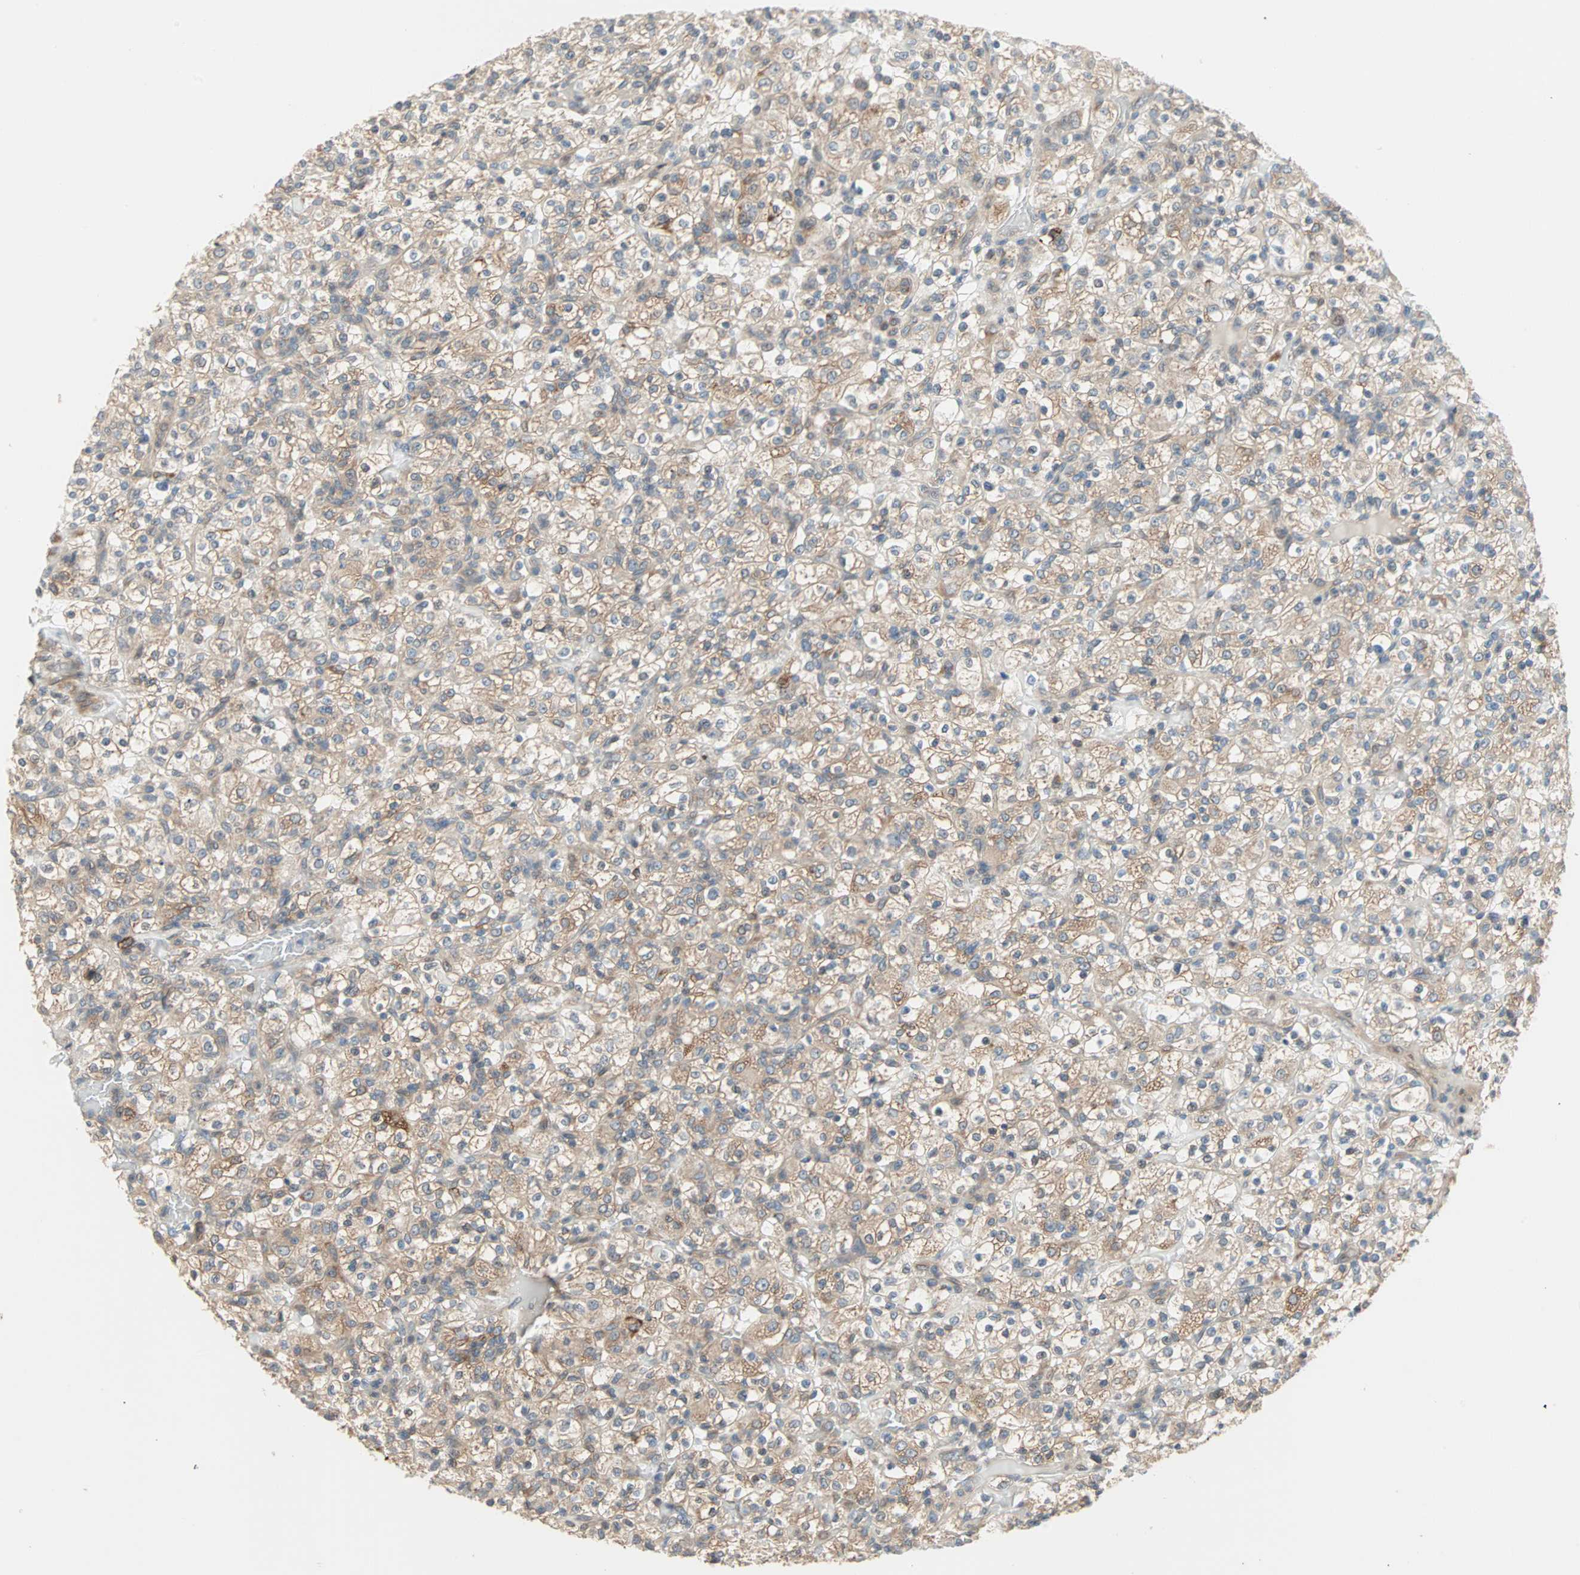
{"staining": {"intensity": "weak", "quantity": "25%-75%", "location": "cytoplasmic/membranous"}, "tissue": "renal cancer", "cell_type": "Tumor cells", "image_type": "cancer", "snomed": [{"axis": "morphology", "description": "Normal tissue, NOS"}, {"axis": "morphology", "description": "Adenocarcinoma, NOS"}, {"axis": "topography", "description": "Kidney"}], "caption": "About 25%-75% of tumor cells in human renal cancer reveal weak cytoplasmic/membranous protein staining as visualized by brown immunohistochemical staining.", "gene": "SAR1A", "patient": {"sex": "female", "age": 72}}